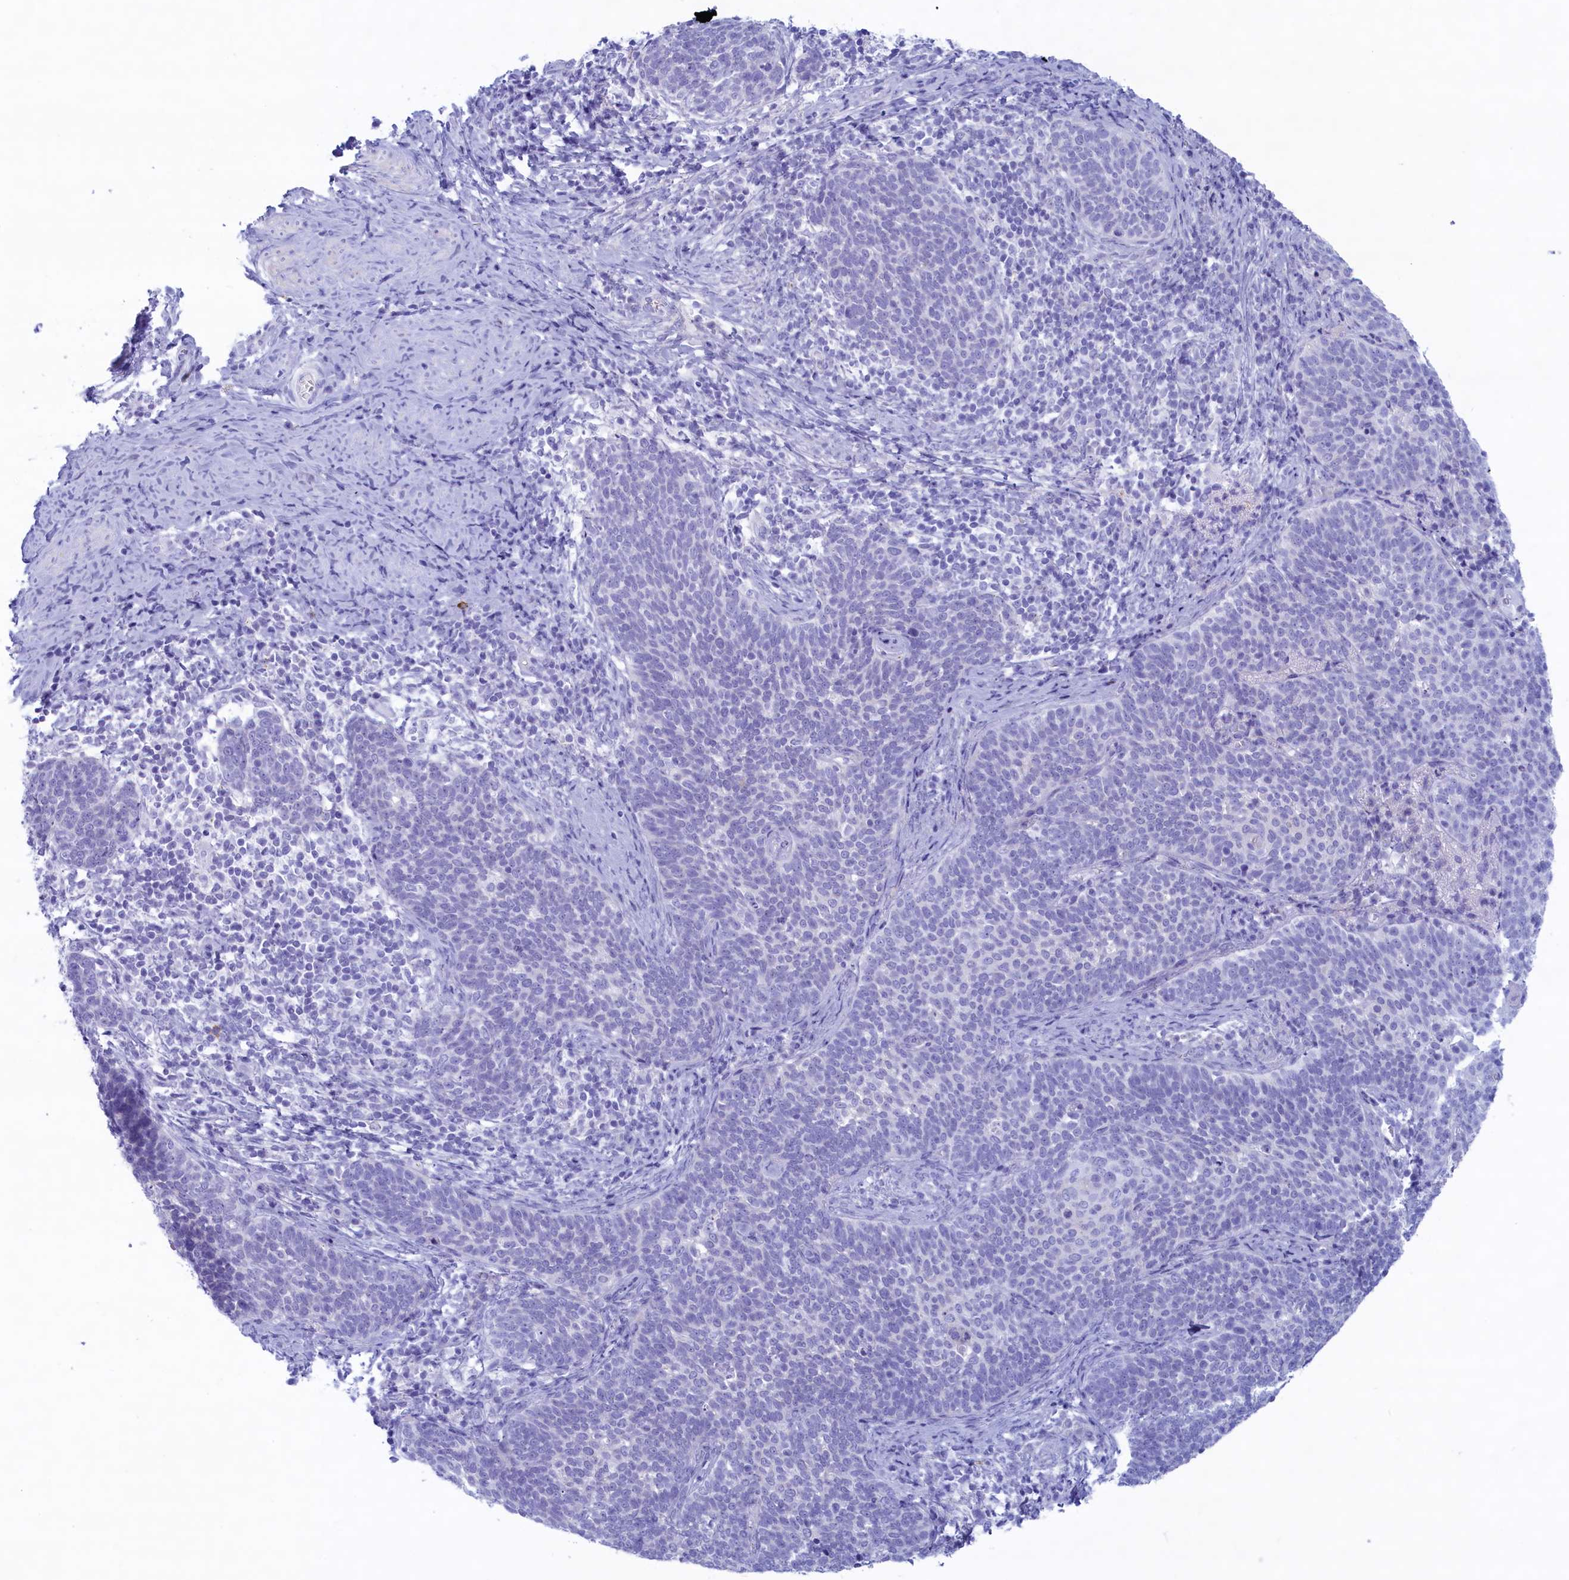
{"staining": {"intensity": "negative", "quantity": "none", "location": "none"}, "tissue": "cervical cancer", "cell_type": "Tumor cells", "image_type": "cancer", "snomed": [{"axis": "morphology", "description": "Normal tissue, NOS"}, {"axis": "morphology", "description": "Squamous cell carcinoma, NOS"}, {"axis": "topography", "description": "Cervix"}], "caption": "Squamous cell carcinoma (cervical) stained for a protein using immunohistochemistry shows no expression tumor cells.", "gene": "MPV17L2", "patient": {"sex": "female", "age": 39}}